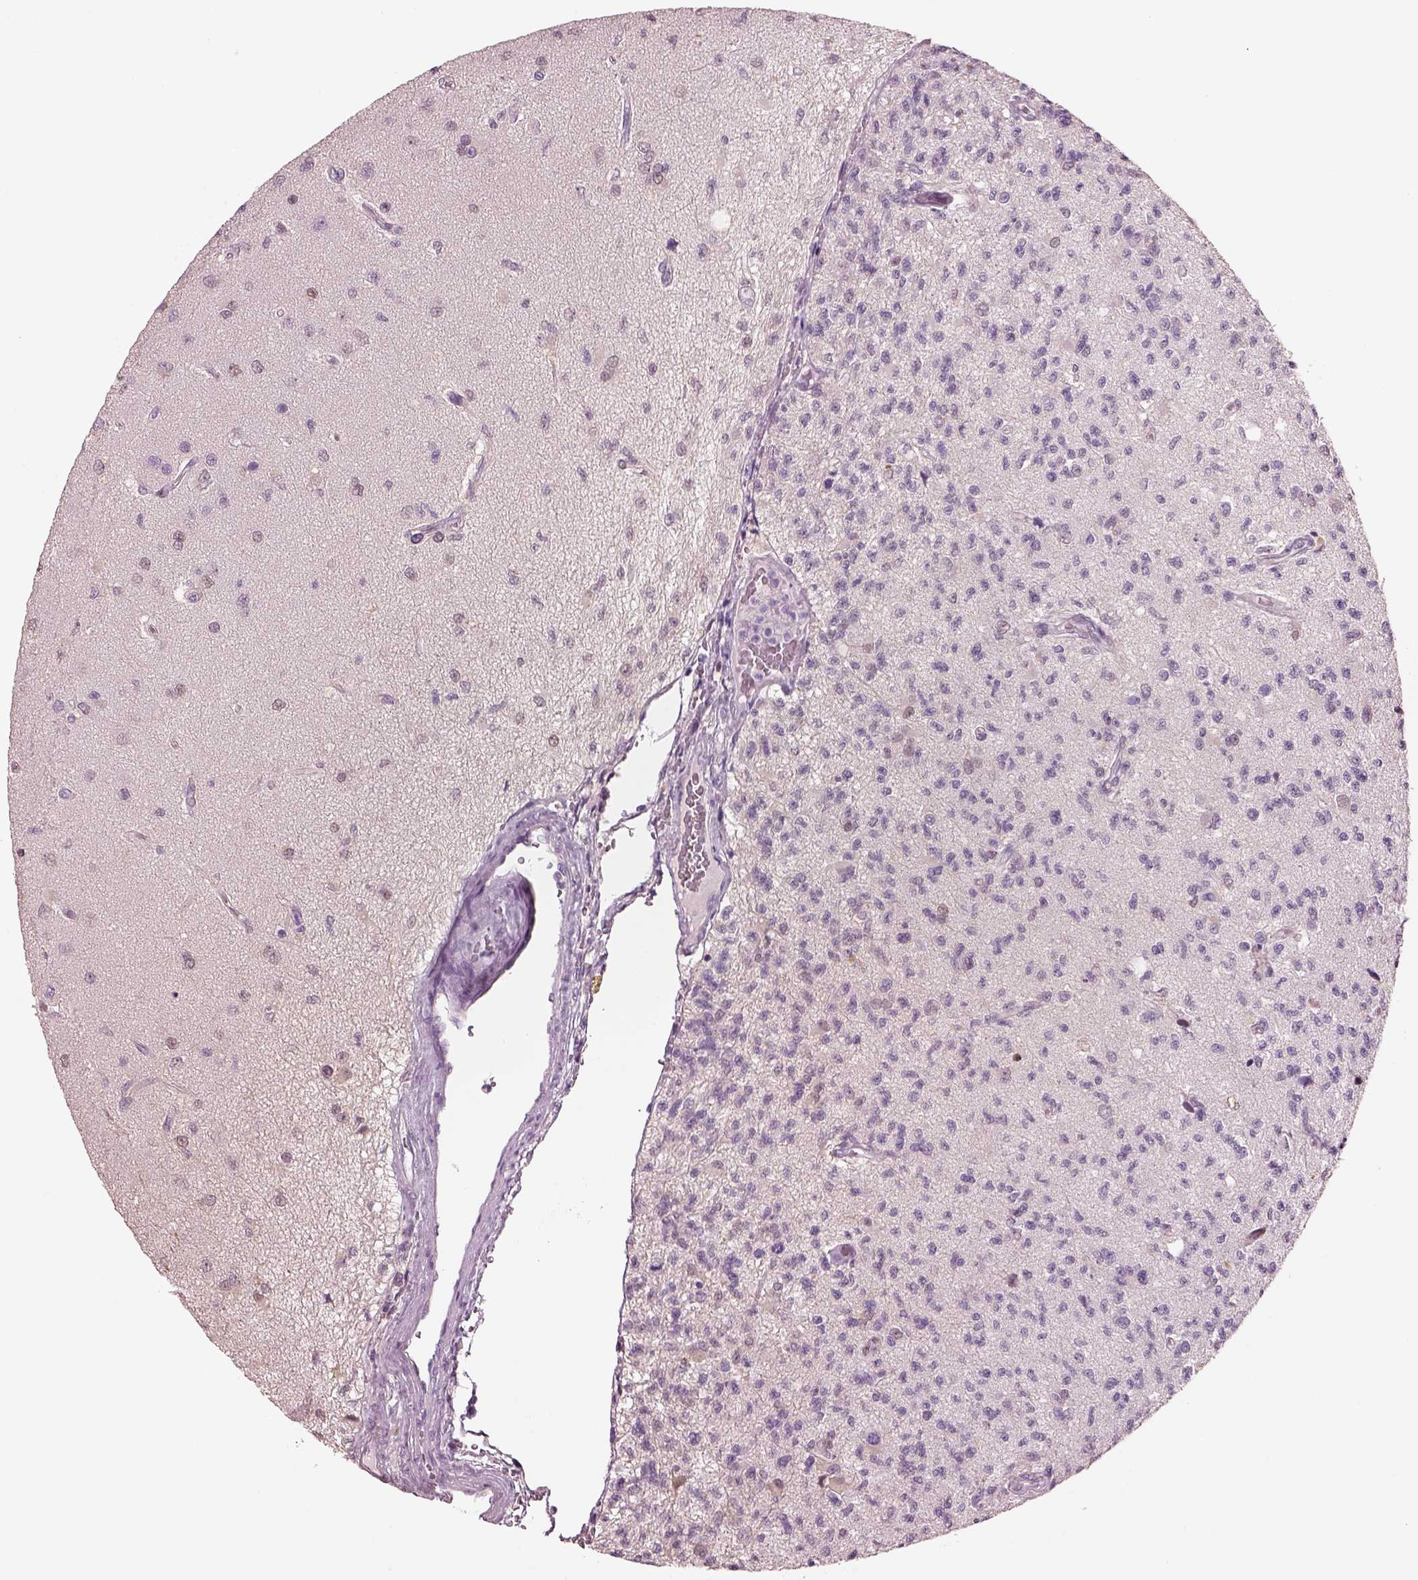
{"staining": {"intensity": "negative", "quantity": "none", "location": "none"}, "tissue": "glioma", "cell_type": "Tumor cells", "image_type": "cancer", "snomed": [{"axis": "morphology", "description": "Glioma, malignant, High grade"}, {"axis": "topography", "description": "Brain"}], "caption": "Immunohistochemistry (IHC) image of neoplastic tissue: glioma stained with DAB (3,3'-diaminobenzidine) reveals no significant protein expression in tumor cells. (DAB (3,3'-diaminobenzidine) immunohistochemistry (IHC) with hematoxylin counter stain).", "gene": "ELSPBP1", "patient": {"sex": "male", "age": 56}}